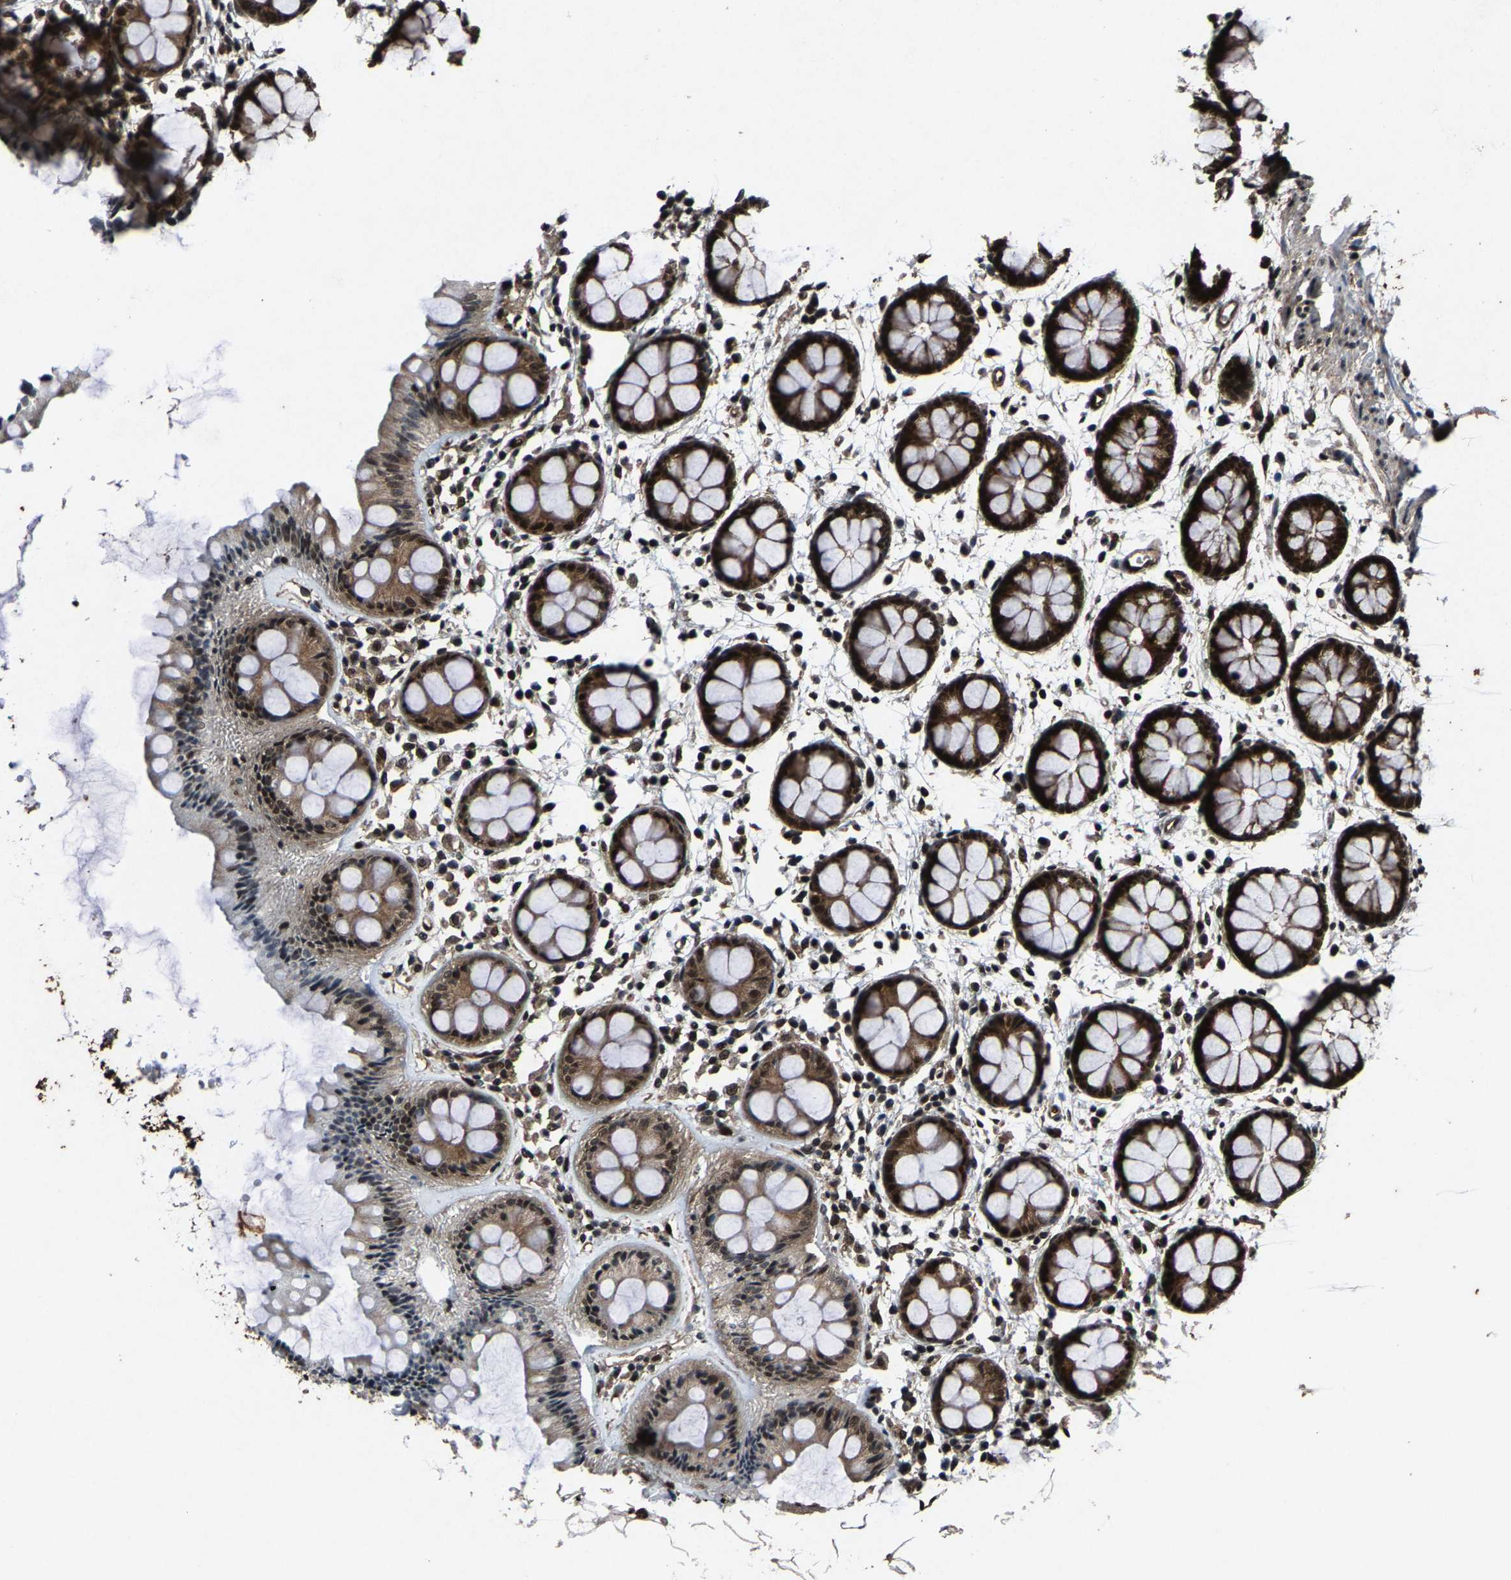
{"staining": {"intensity": "strong", "quantity": ">75%", "location": "cytoplasmic/membranous,nuclear"}, "tissue": "rectum", "cell_type": "Glandular cells", "image_type": "normal", "snomed": [{"axis": "morphology", "description": "Normal tissue, NOS"}, {"axis": "topography", "description": "Rectum"}], "caption": "Protein staining reveals strong cytoplasmic/membranous,nuclear expression in approximately >75% of glandular cells in unremarkable rectum. (Stains: DAB (3,3'-diaminobenzidine) in brown, nuclei in blue, Microscopy: brightfield microscopy at high magnification).", "gene": "ATXN3", "patient": {"sex": "female", "age": 66}}